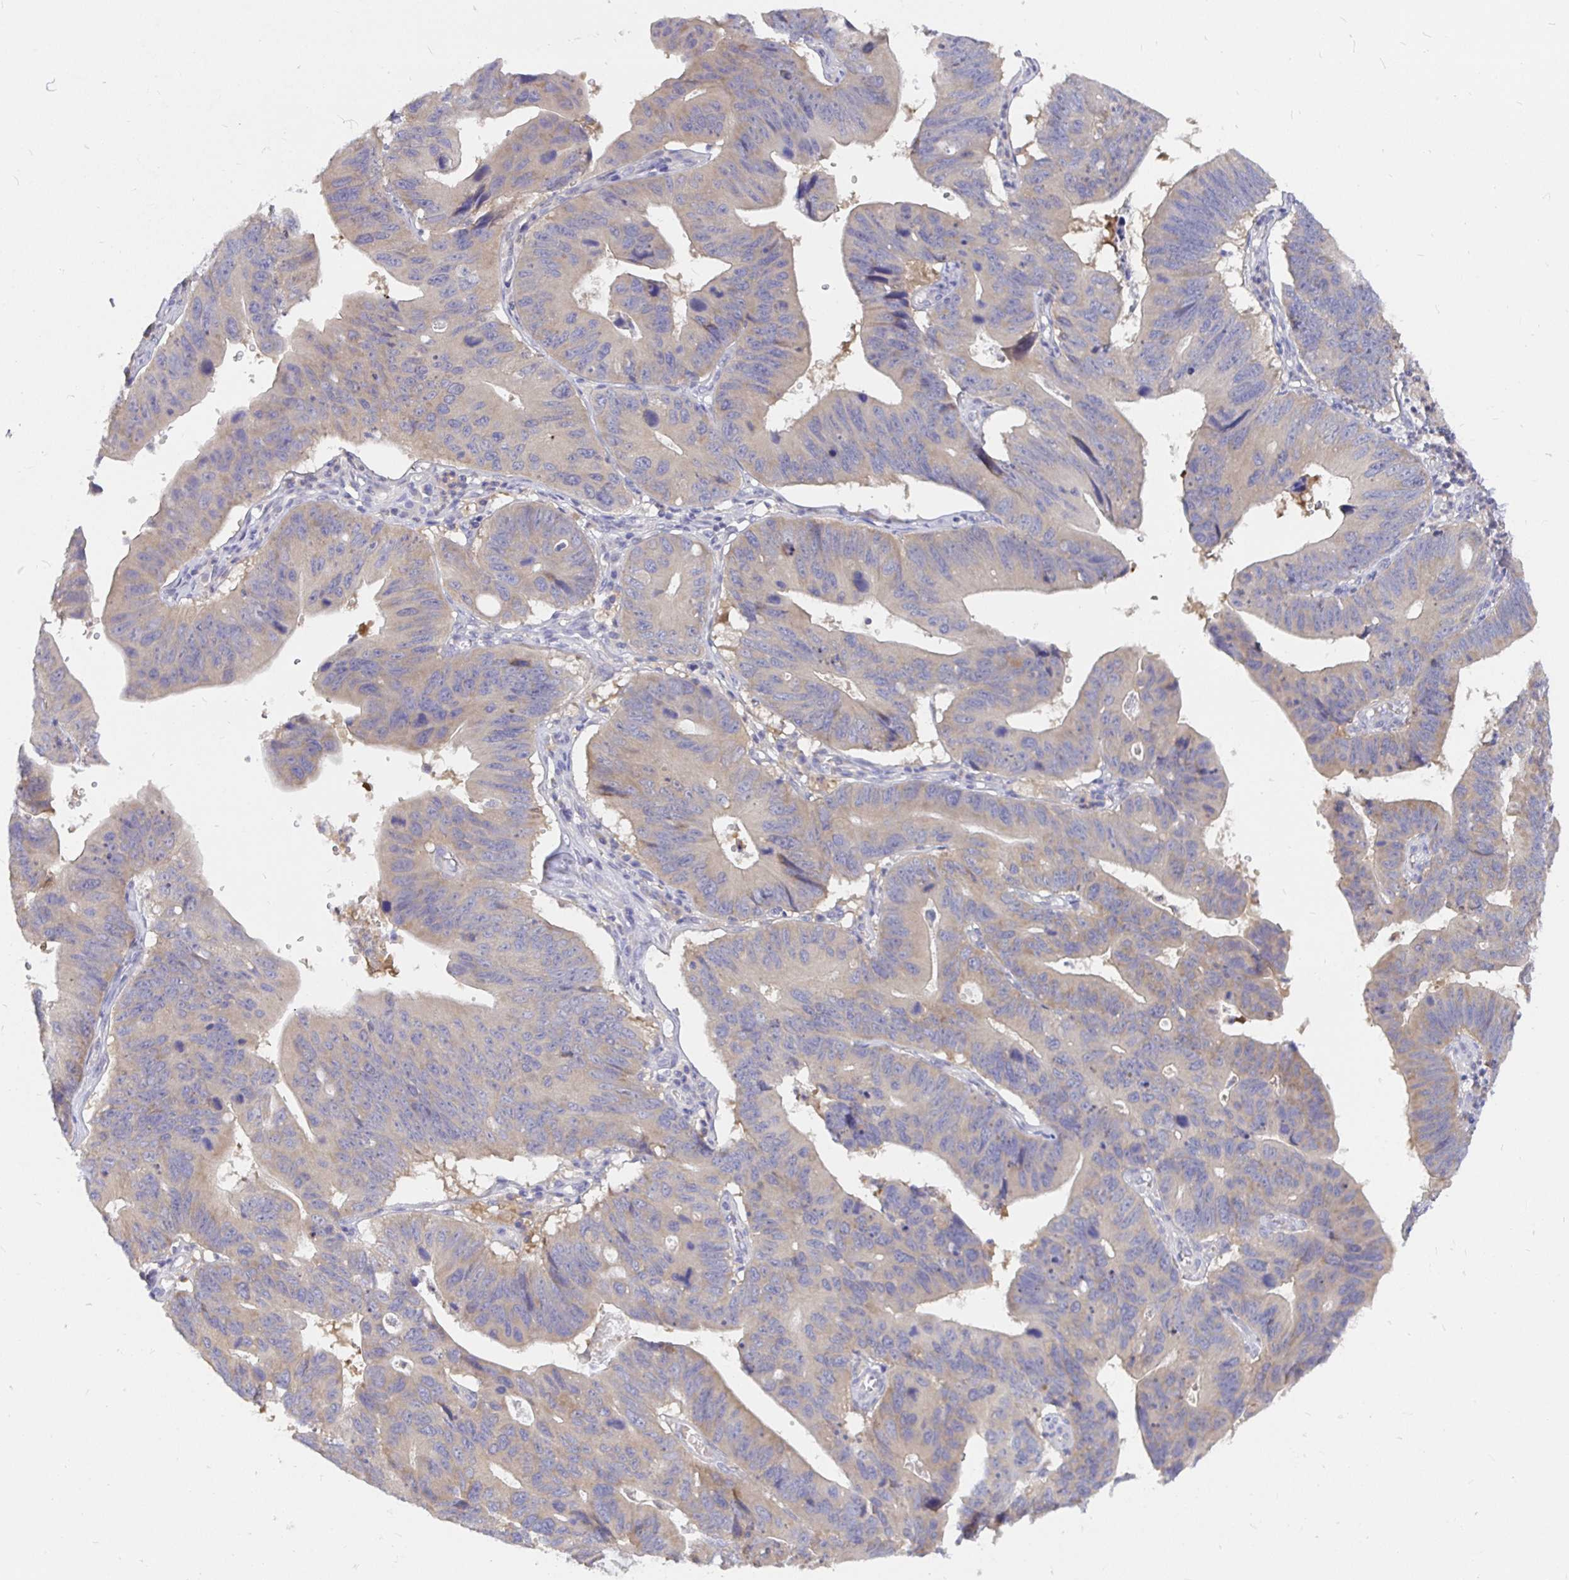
{"staining": {"intensity": "weak", "quantity": "<25%", "location": "cytoplasmic/membranous"}, "tissue": "stomach cancer", "cell_type": "Tumor cells", "image_type": "cancer", "snomed": [{"axis": "morphology", "description": "Adenocarcinoma, NOS"}, {"axis": "topography", "description": "Stomach"}], "caption": "Adenocarcinoma (stomach) was stained to show a protein in brown. There is no significant expression in tumor cells. (DAB (3,3'-diaminobenzidine) IHC with hematoxylin counter stain).", "gene": "KIF21A", "patient": {"sex": "male", "age": 59}}